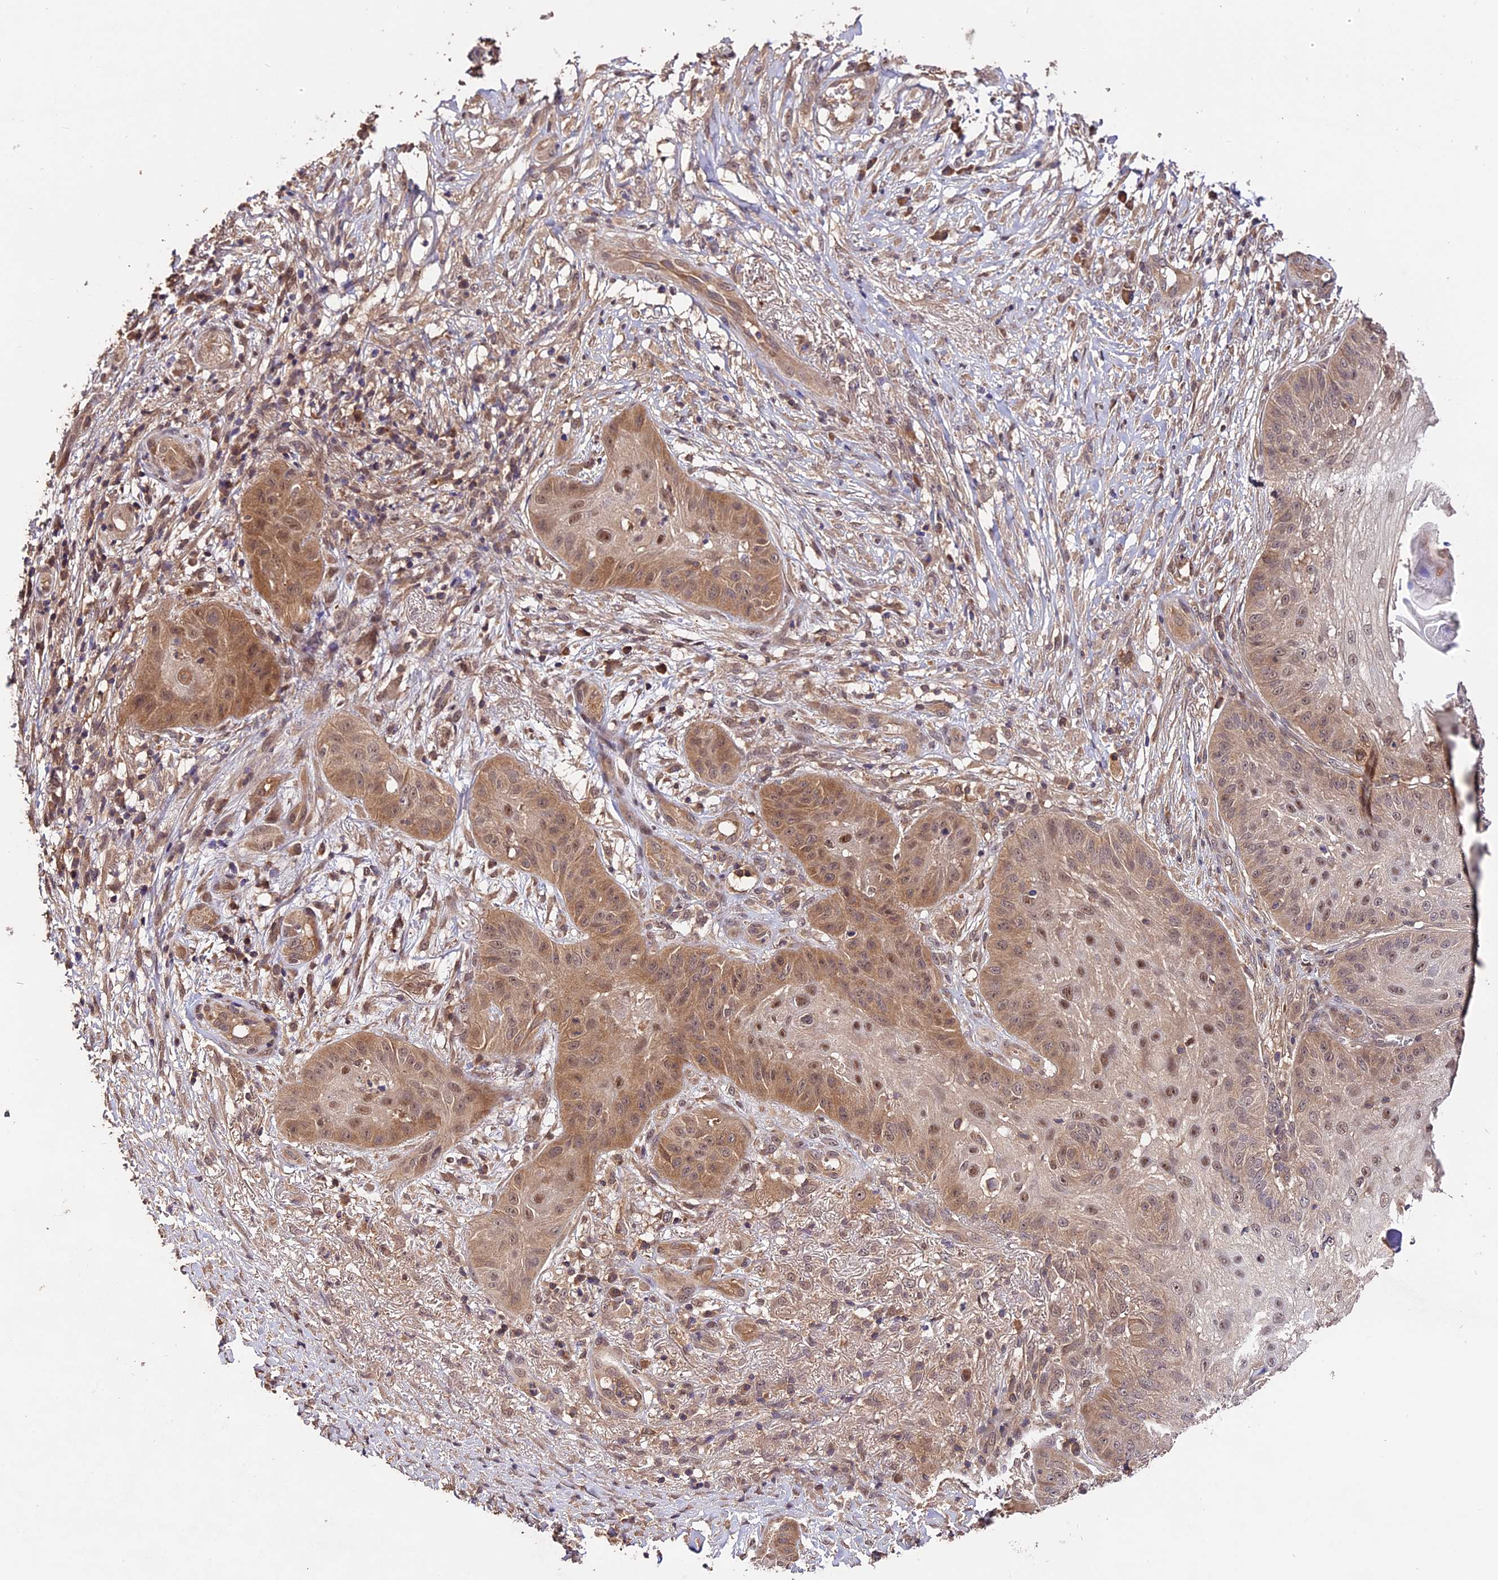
{"staining": {"intensity": "moderate", "quantity": ">75%", "location": "cytoplasmic/membranous,nuclear"}, "tissue": "skin cancer", "cell_type": "Tumor cells", "image_type": "cancer", "snomed": [{"axis": "morphology", "description": "Squamous cell carcinoma, NOS"}, {"axis": "topography", "description": "Skin"}], "caption": "Immunohistochemical staining of human squamous cell carcinoma (skin) shows medium levels of moderate cytoplasmic/membranous and nuclear protein expression in approximately >75% of tumor cells.", "gene": "TRMT1", "patient": {"sex": "male", "age": 70}}